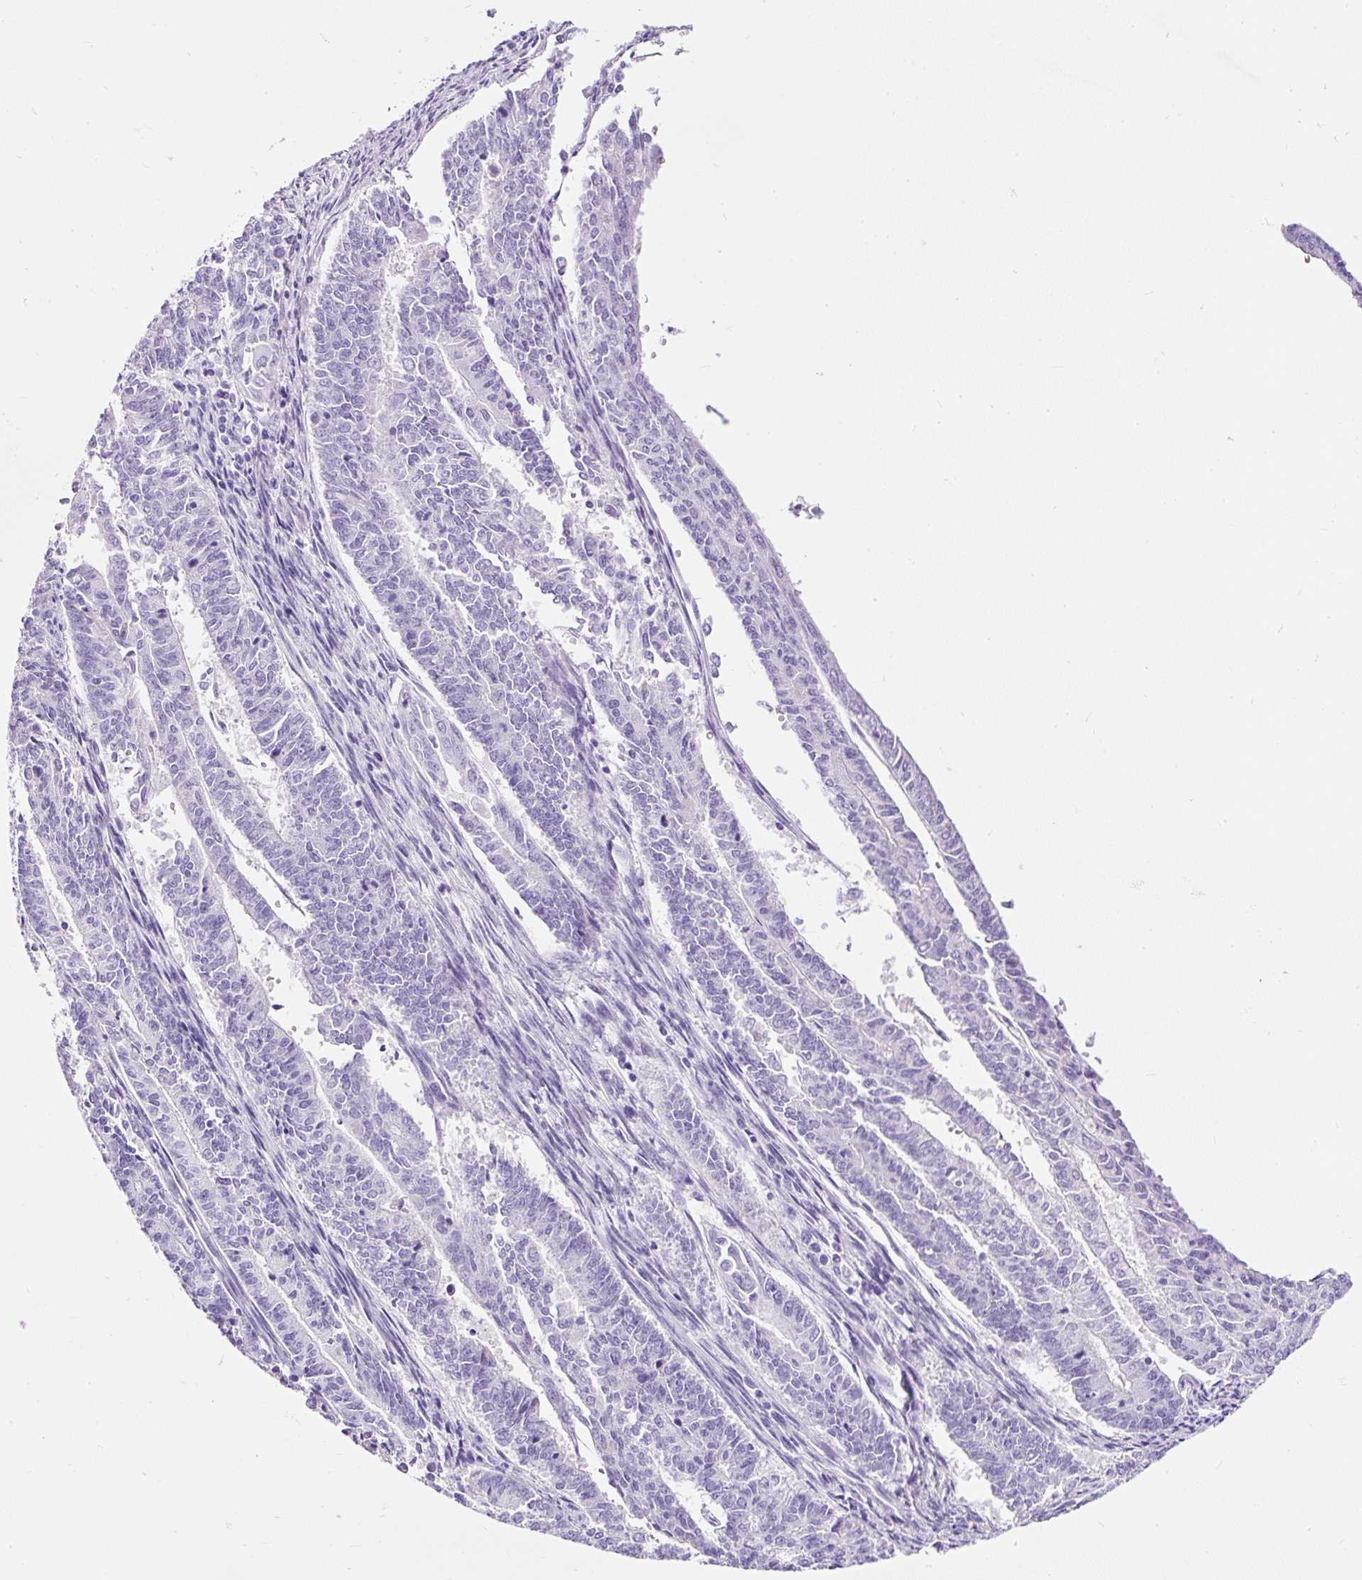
{"staining": {"intensity": "negative", "quantity": "none", "location": "none"}, "tissue": "endometrial cancer", "cell_type": "Tumor cells", "image_type": "cancer", "snomed": [{"axis": "morphology", "description": "Adenocarcinoma, NOS"}, {"axis": "topography", "description": "Endometrium"}], "caption": "IHC of adenocarcinoma (endometrial) displays no staining in tumor cells. (DAB IHC visualized using brightfield microscopy, high magnification).", "gene": "STOX2", "patient": {"sex": "female", "age": 59}}